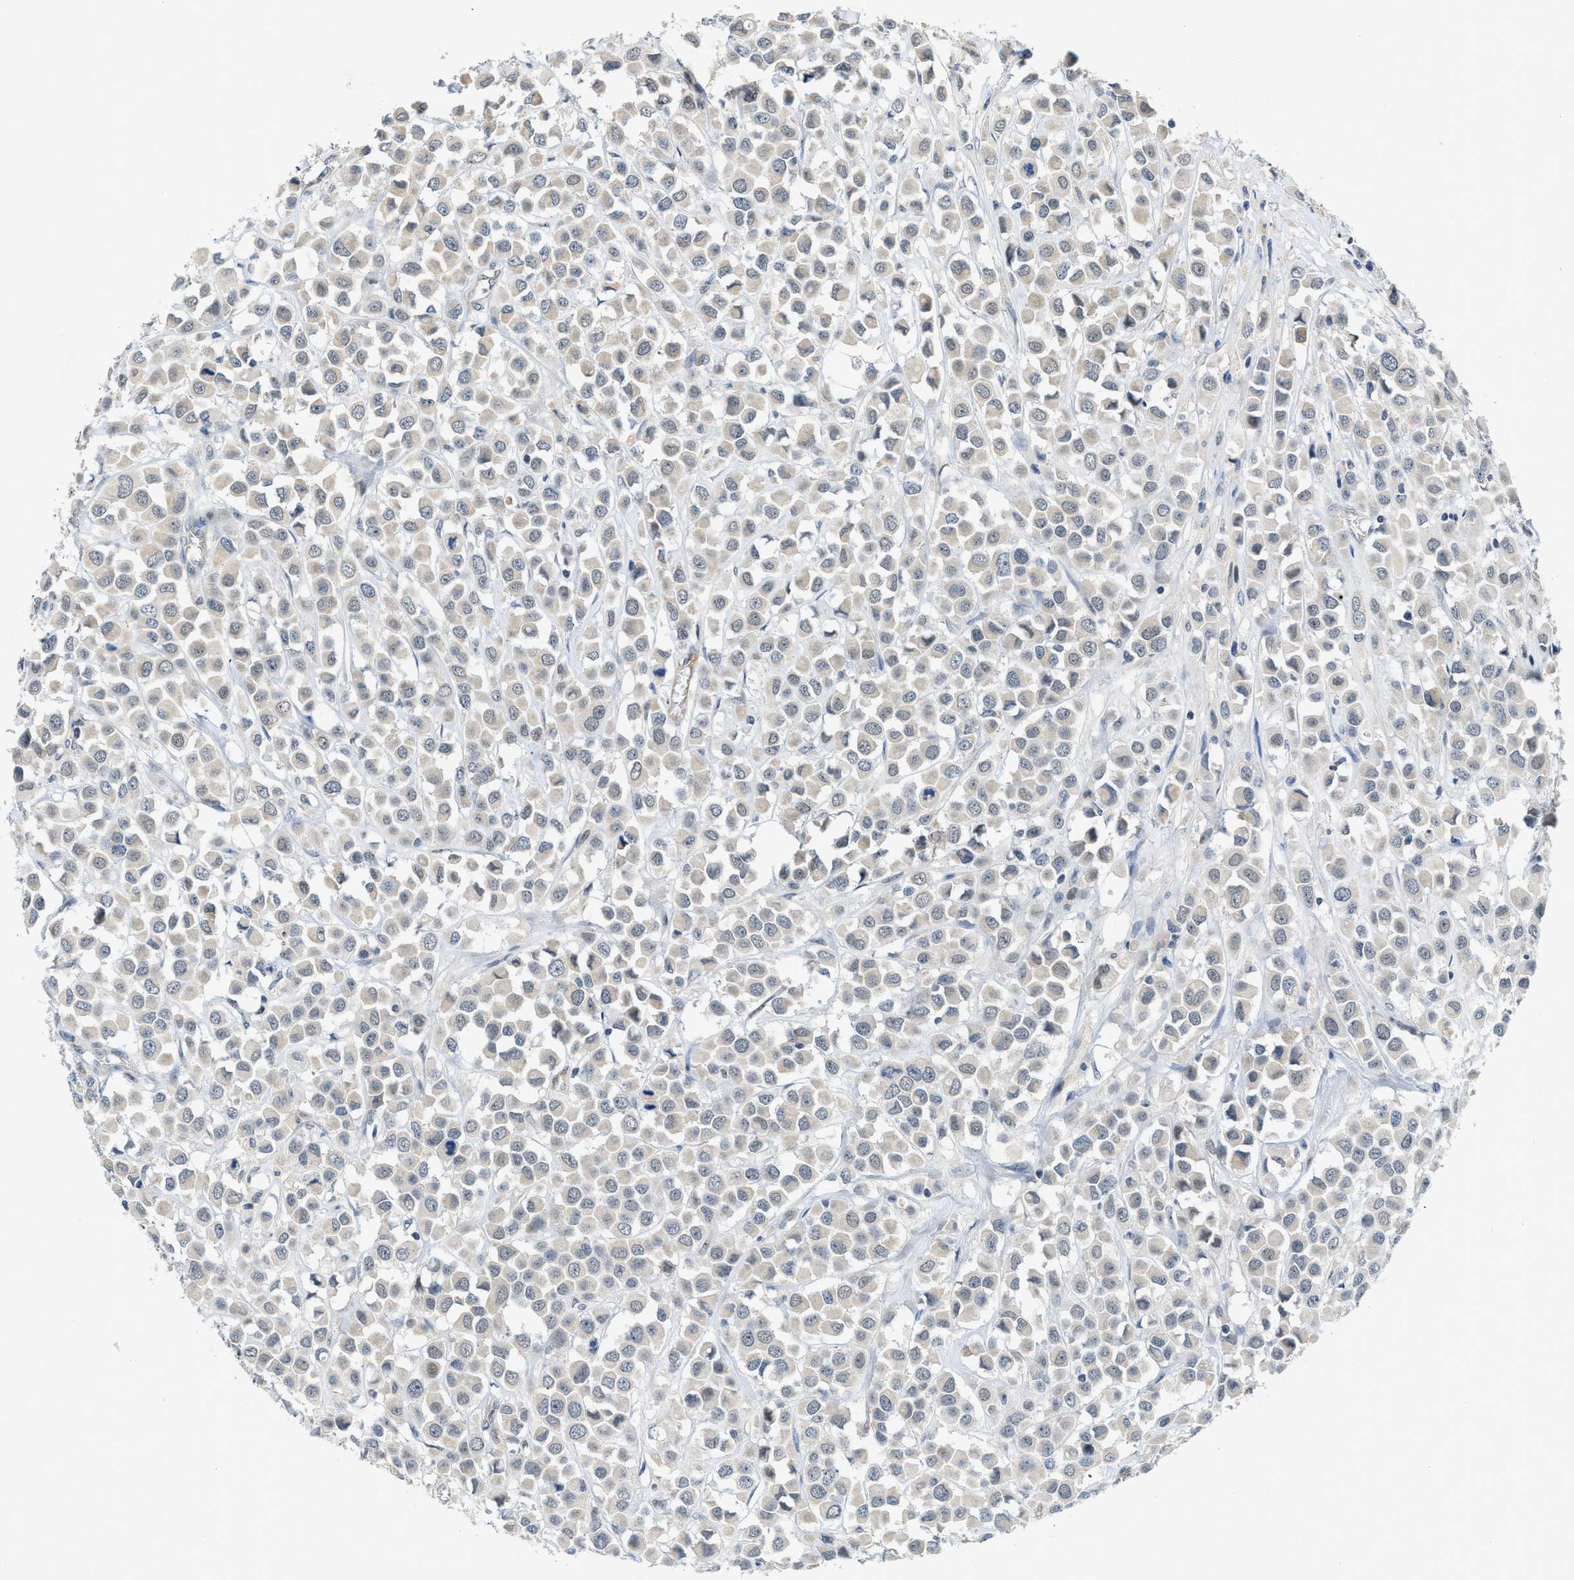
{"staining": {"intensity": "negative", "quantity": "none", "location": "none"}, "tissue": "breast cancer", "cell_type": "Tumor cells", "image_type": "cancer", "snomed": [{"axis": "morphology", "description": "Duct carcinoma"}, {"axis": "topography", "description": "Breast"}], "caption": "Histopathology image shows no protein positivity in tumor cells of breast cancer (intraductal carcinoma) tissue.", "gene": "SLCO2A1", "patient": {"sex": "female", "age": 61}}